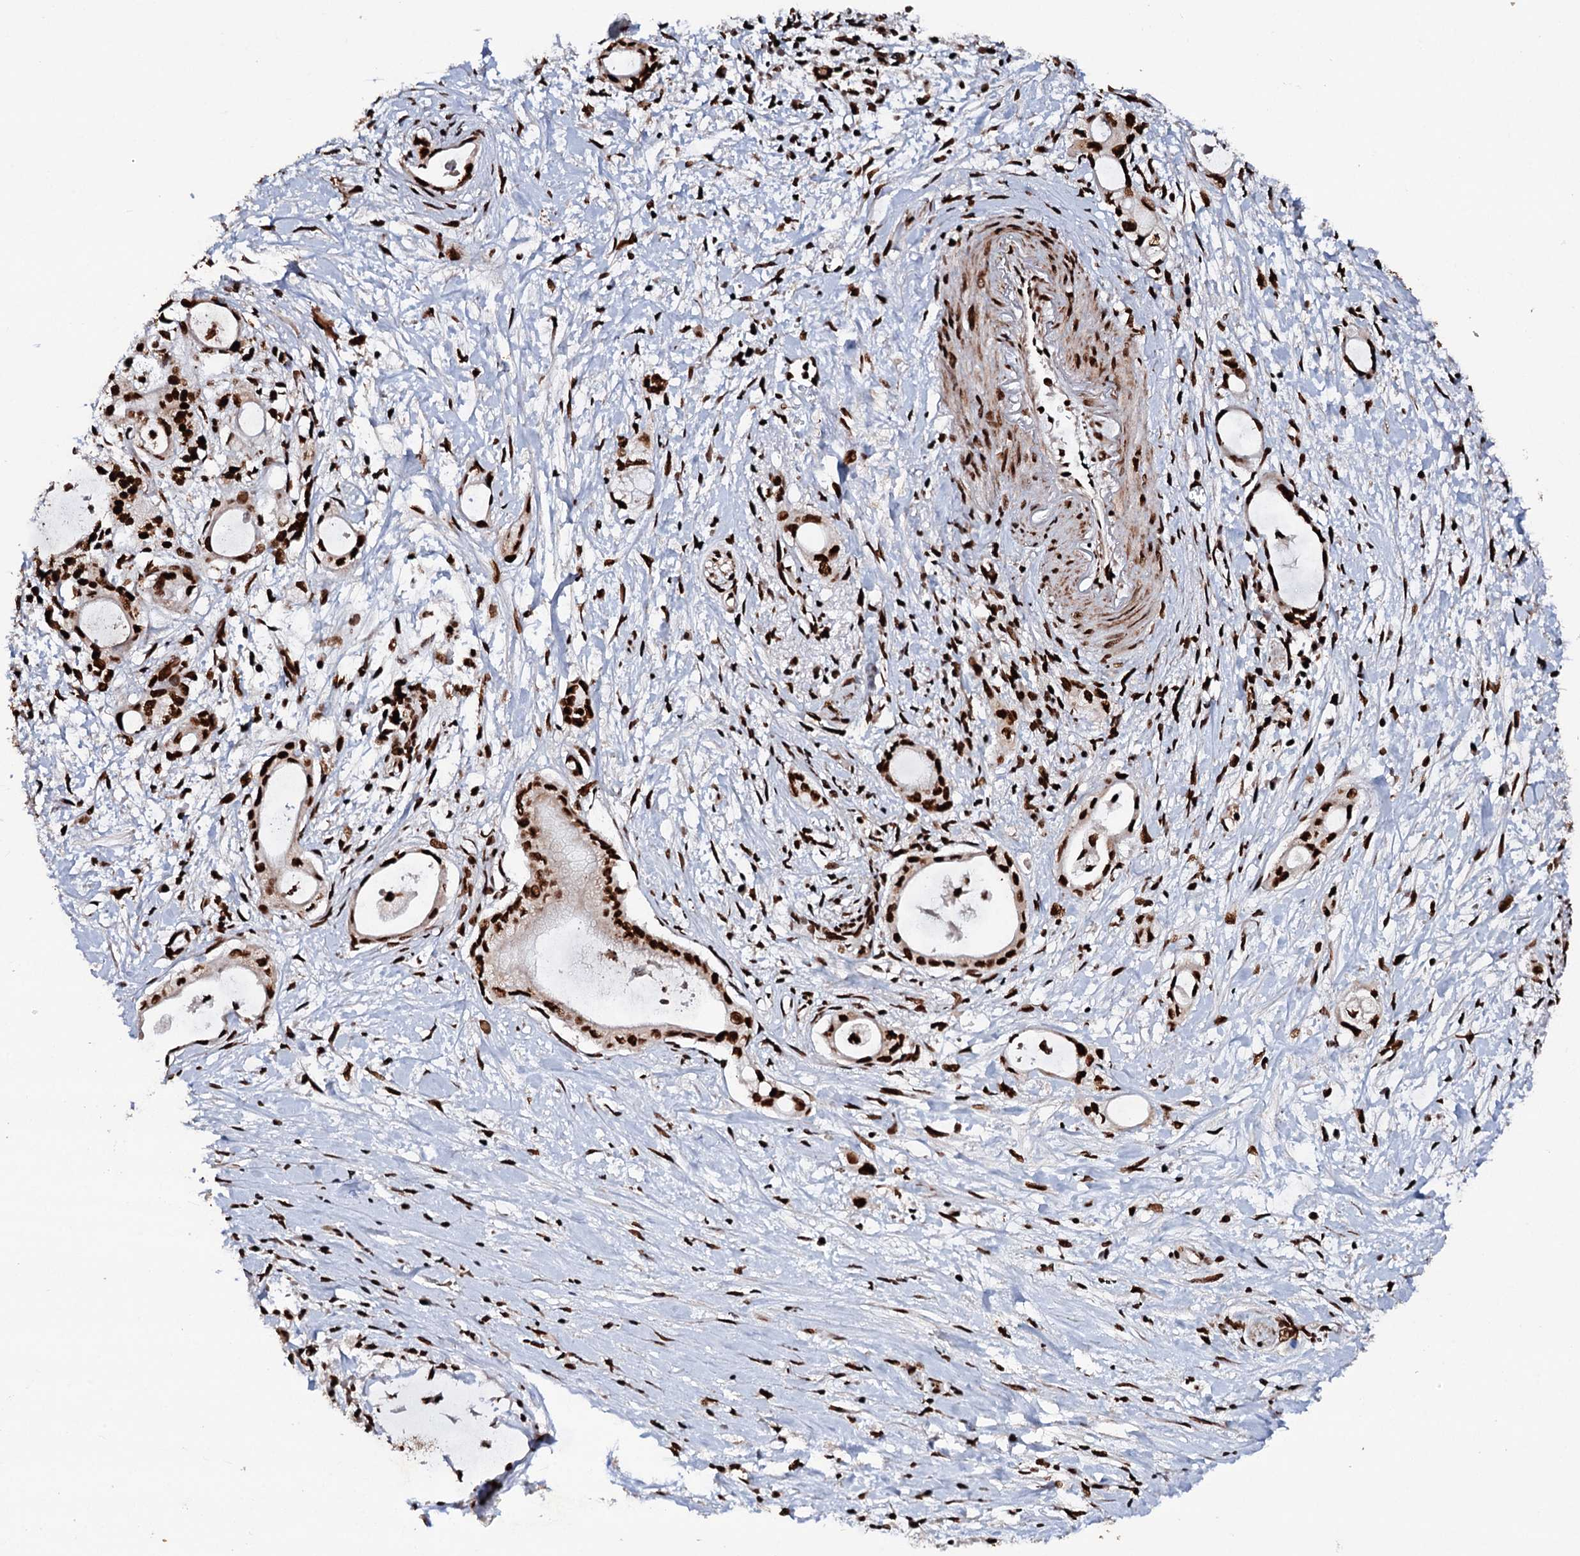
{"staining": {"intensity": "strong", "quantity": ">75%", "location": "nuclear"}, "tissue": "pancreatic cancer", "cell_type": "Tumor cells", "image_type": "cancer", "snomed": [{"axis": "morphology", "description": "Adenocarcinoma, NOS"}, {"axis": "topography", "description": "Pancreas"}], "caption": "Pancreatic cancer (adenocarcinoma) stained with DAB (3,3'-diaminobenzidine) IHC displays high levels of strong nuclear expression in about >75% of tumor cells. (Brightfield microscopy of DAB IHC at high magnification).", "gene": "MATR3", "patient": {"sex": "male", "age": 72}}